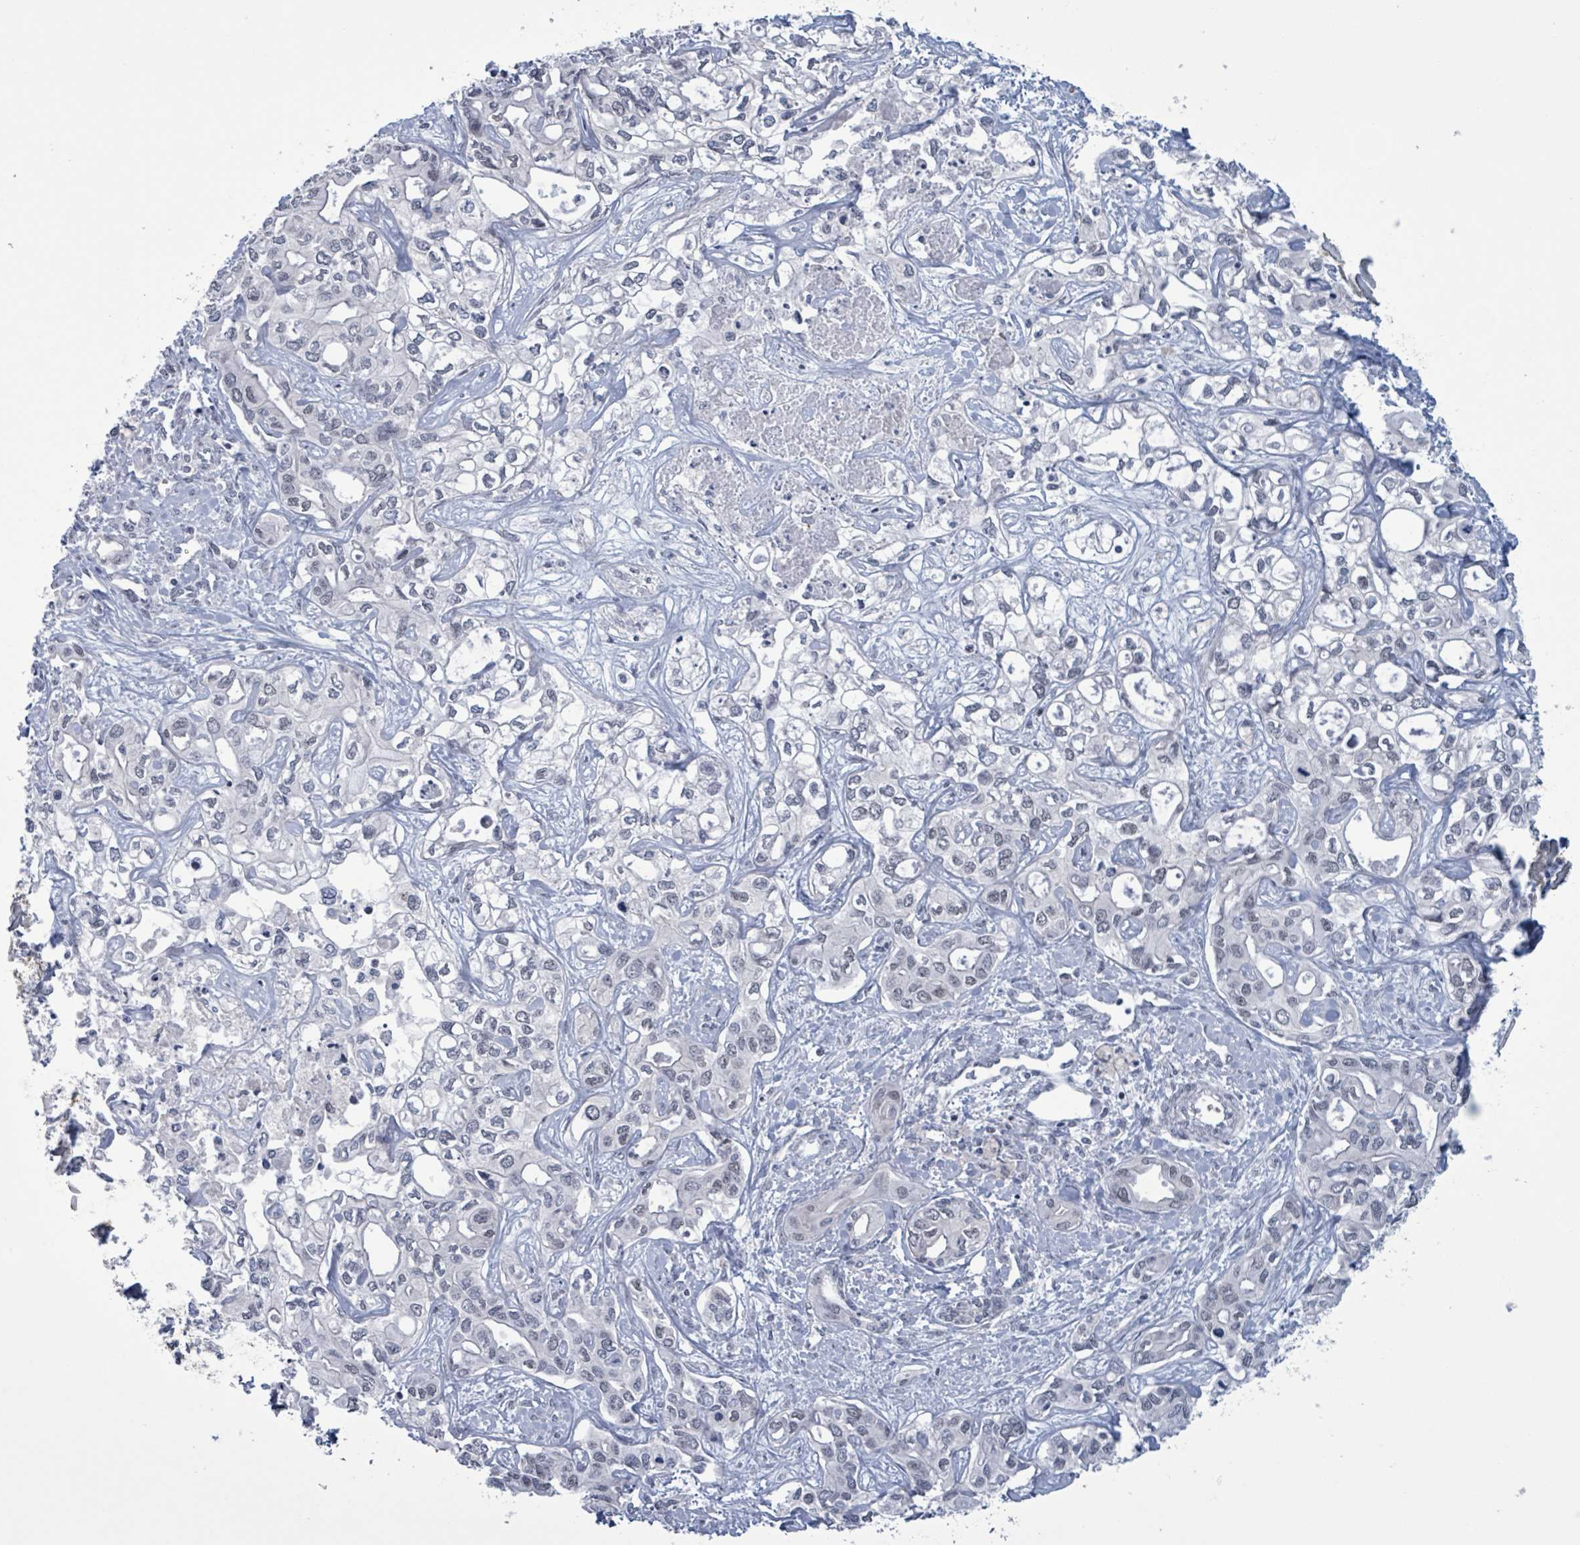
{"staining": {"intensity": "negative", "quantity": "none", "location": "none"}, "tissue": "liver cancer", "cell_type": "Tumor cells", "image_type": "cancer", "snomed": [{"axis": "morphology", "description": "Cholangiocarcinoma"}, {"axis": "topography", "description": "Liver"}], "caption": "This histopathology image is of liver cholangiocarcinoma stained with IHC to label a protein in brown with the nuclei are counter-stained blue. There is no positivity in tumor cells.", "gene": "CT45A5", "patient": {"sex": "female", "age": 64}}